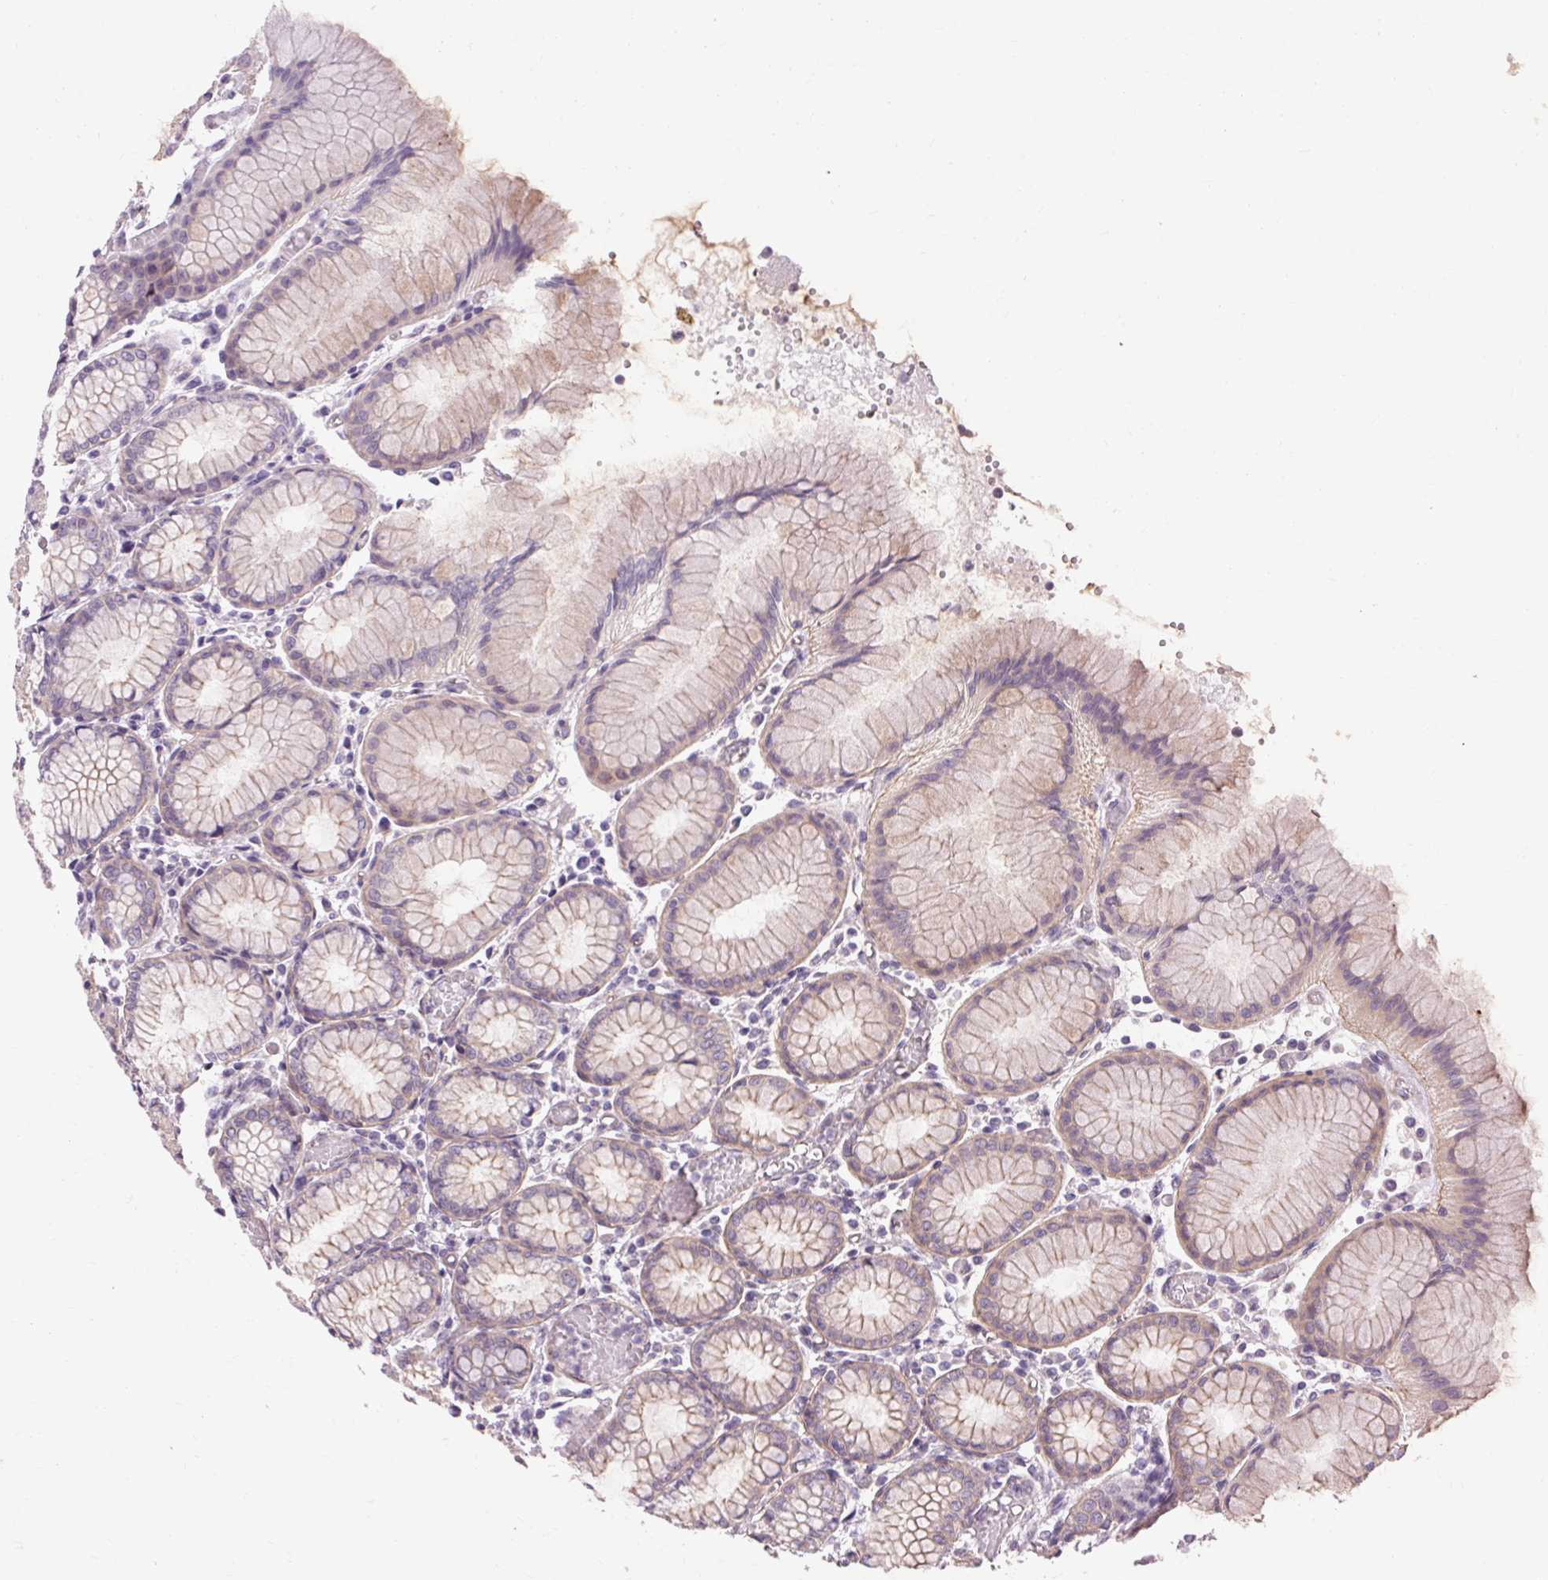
{"staining": {"intensity": "weak", "quantity": "25%-75%", "location": "cytoplasmic/membranous"}, "tissue": "stomach", "cell_type": "Glandular cells", "image_type": "normal", "snomed": [{"axis": "morphology", "description": "Normal tissue, NOS"}, {"axis": "topography", "description": "Stomach"}], "caption": "The histopathology image shows a brown stain indicating the presence of a protein in the cytoplasmic/membranous of glandular cells in stomach.", "gene": "TM6SF1", "patient": {"sex": "female", "age": 57}}